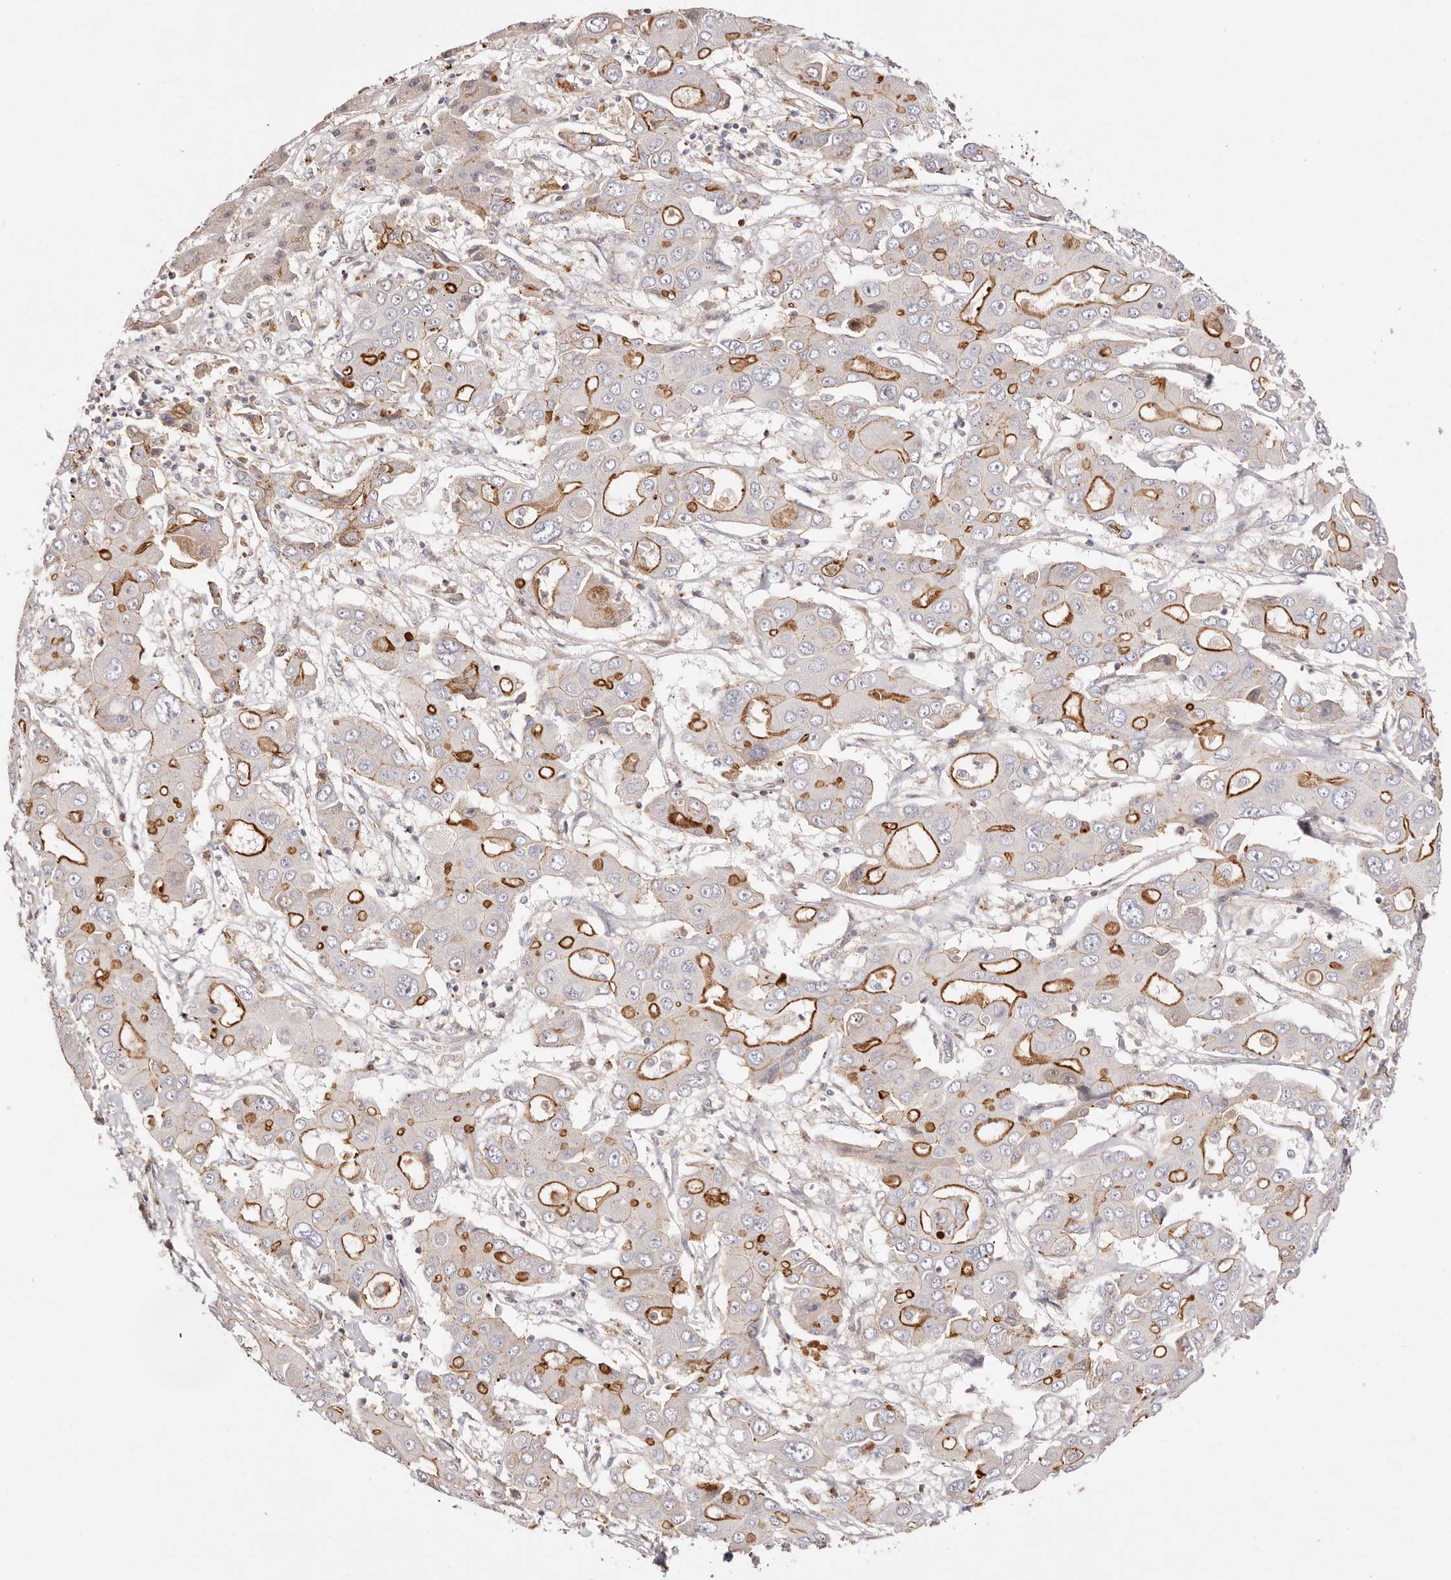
{"staining": {"intensity": "strong", "quantity": "25%-75%", "location": "cytoplasmic/membranous"}, "tissue": "liver cancer", "cell_type": "Tumor cells", "image_type": "cancer", "snomed": [{"axis": "morphology", "description": "Cholangiocarcinoma"}, {"axis": "topography", "description": "Liver"}], "caption": "Immunohistochemistry (IHC) of human cholangiocarcinoma (liver) reveals high levels of strong cytoplasmic/membranous expression in about 25%-75% of tumor cells.", "gene": "SLC35B2", "patient": {"sex": "male", "age": 67}}